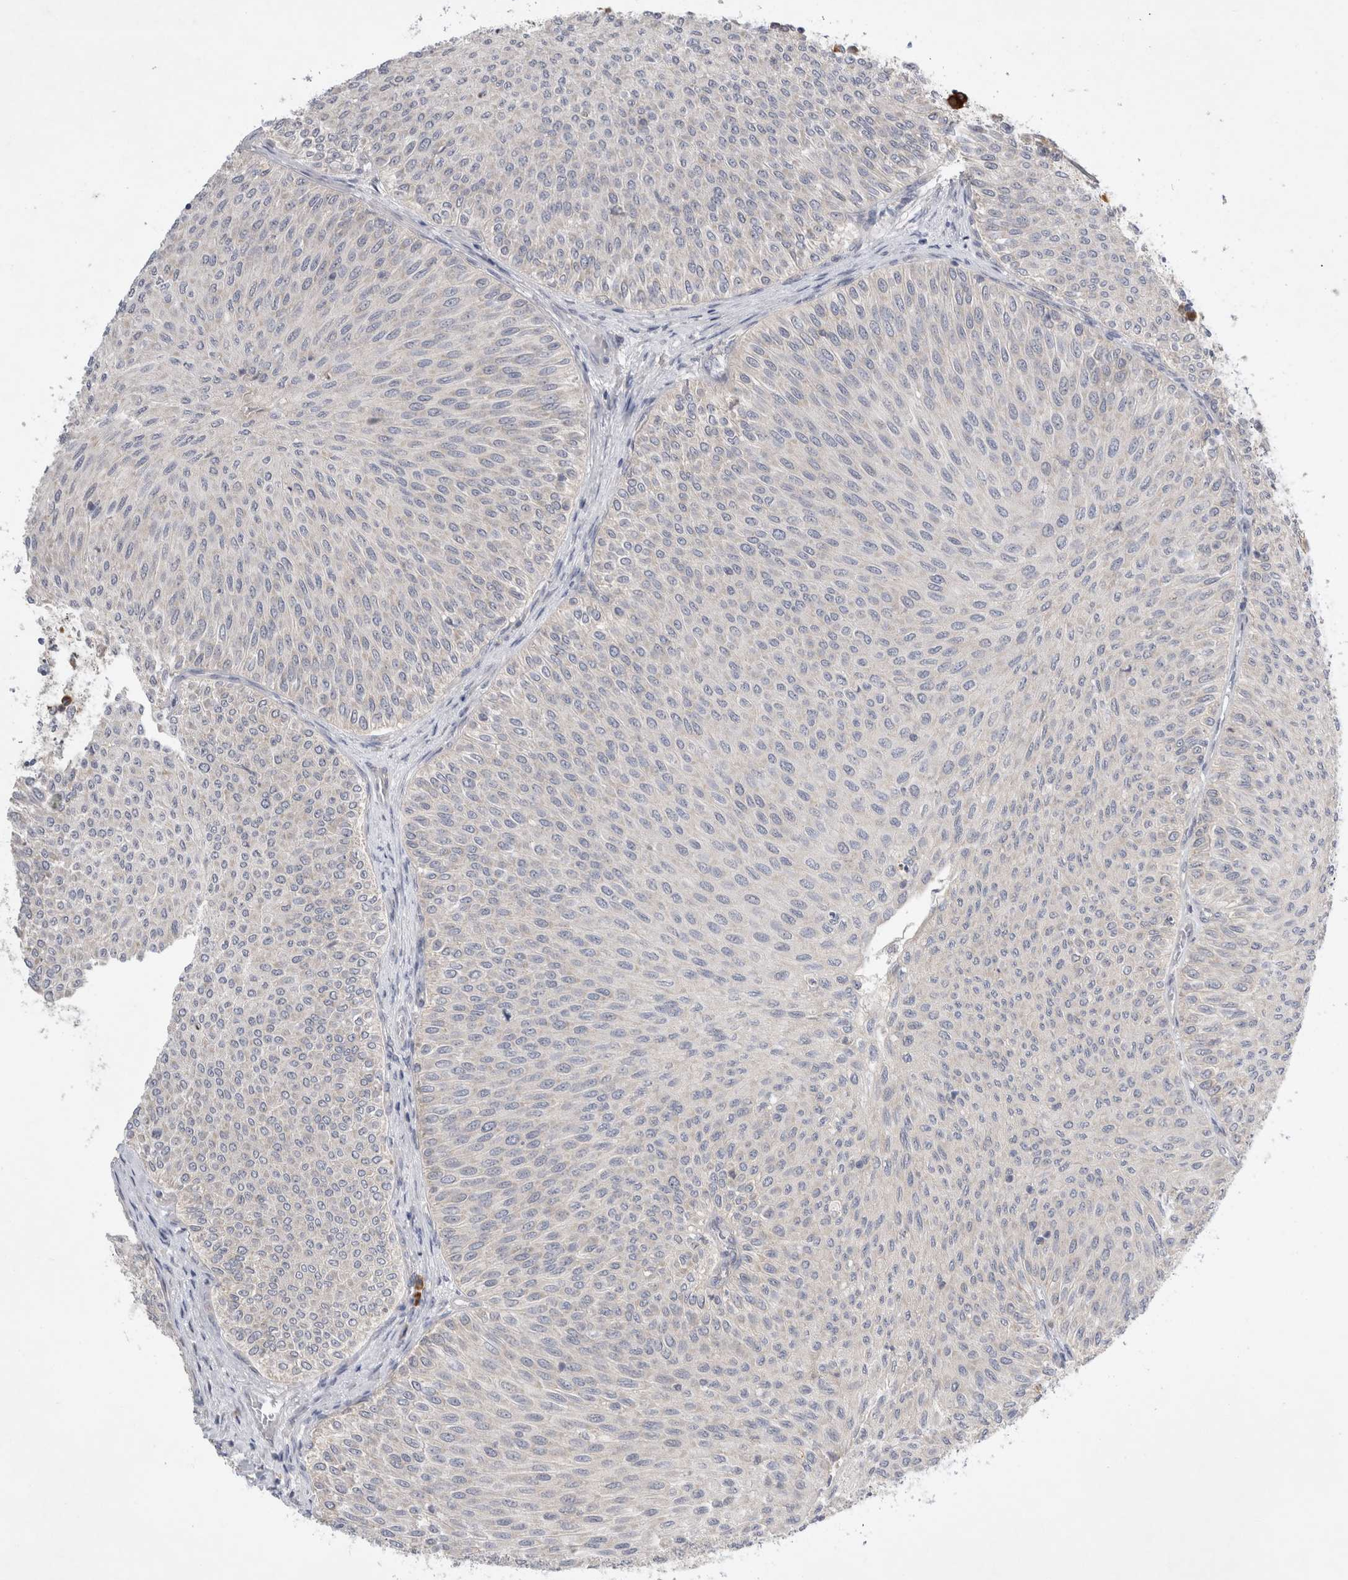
{"staining": {"intensity": "negative", "quantity": "none", "location": "none"}, "tissue": "urothelial cancer", "cell_type": "Tumor cells", "image_type": "cancer", "snomed": [{"axis": "morphology", "description": "Urothelial carcinoma, Low grade"}, {"axis": "topography", "description": "Urinary bladder"}], "caption": "This is an immunohistochemistry (IHC) image of human urothelial cancer. There is no staining in tumor cells.", "gene": "NEDD4L", "patient": {"sex": "male", "age": 78}}